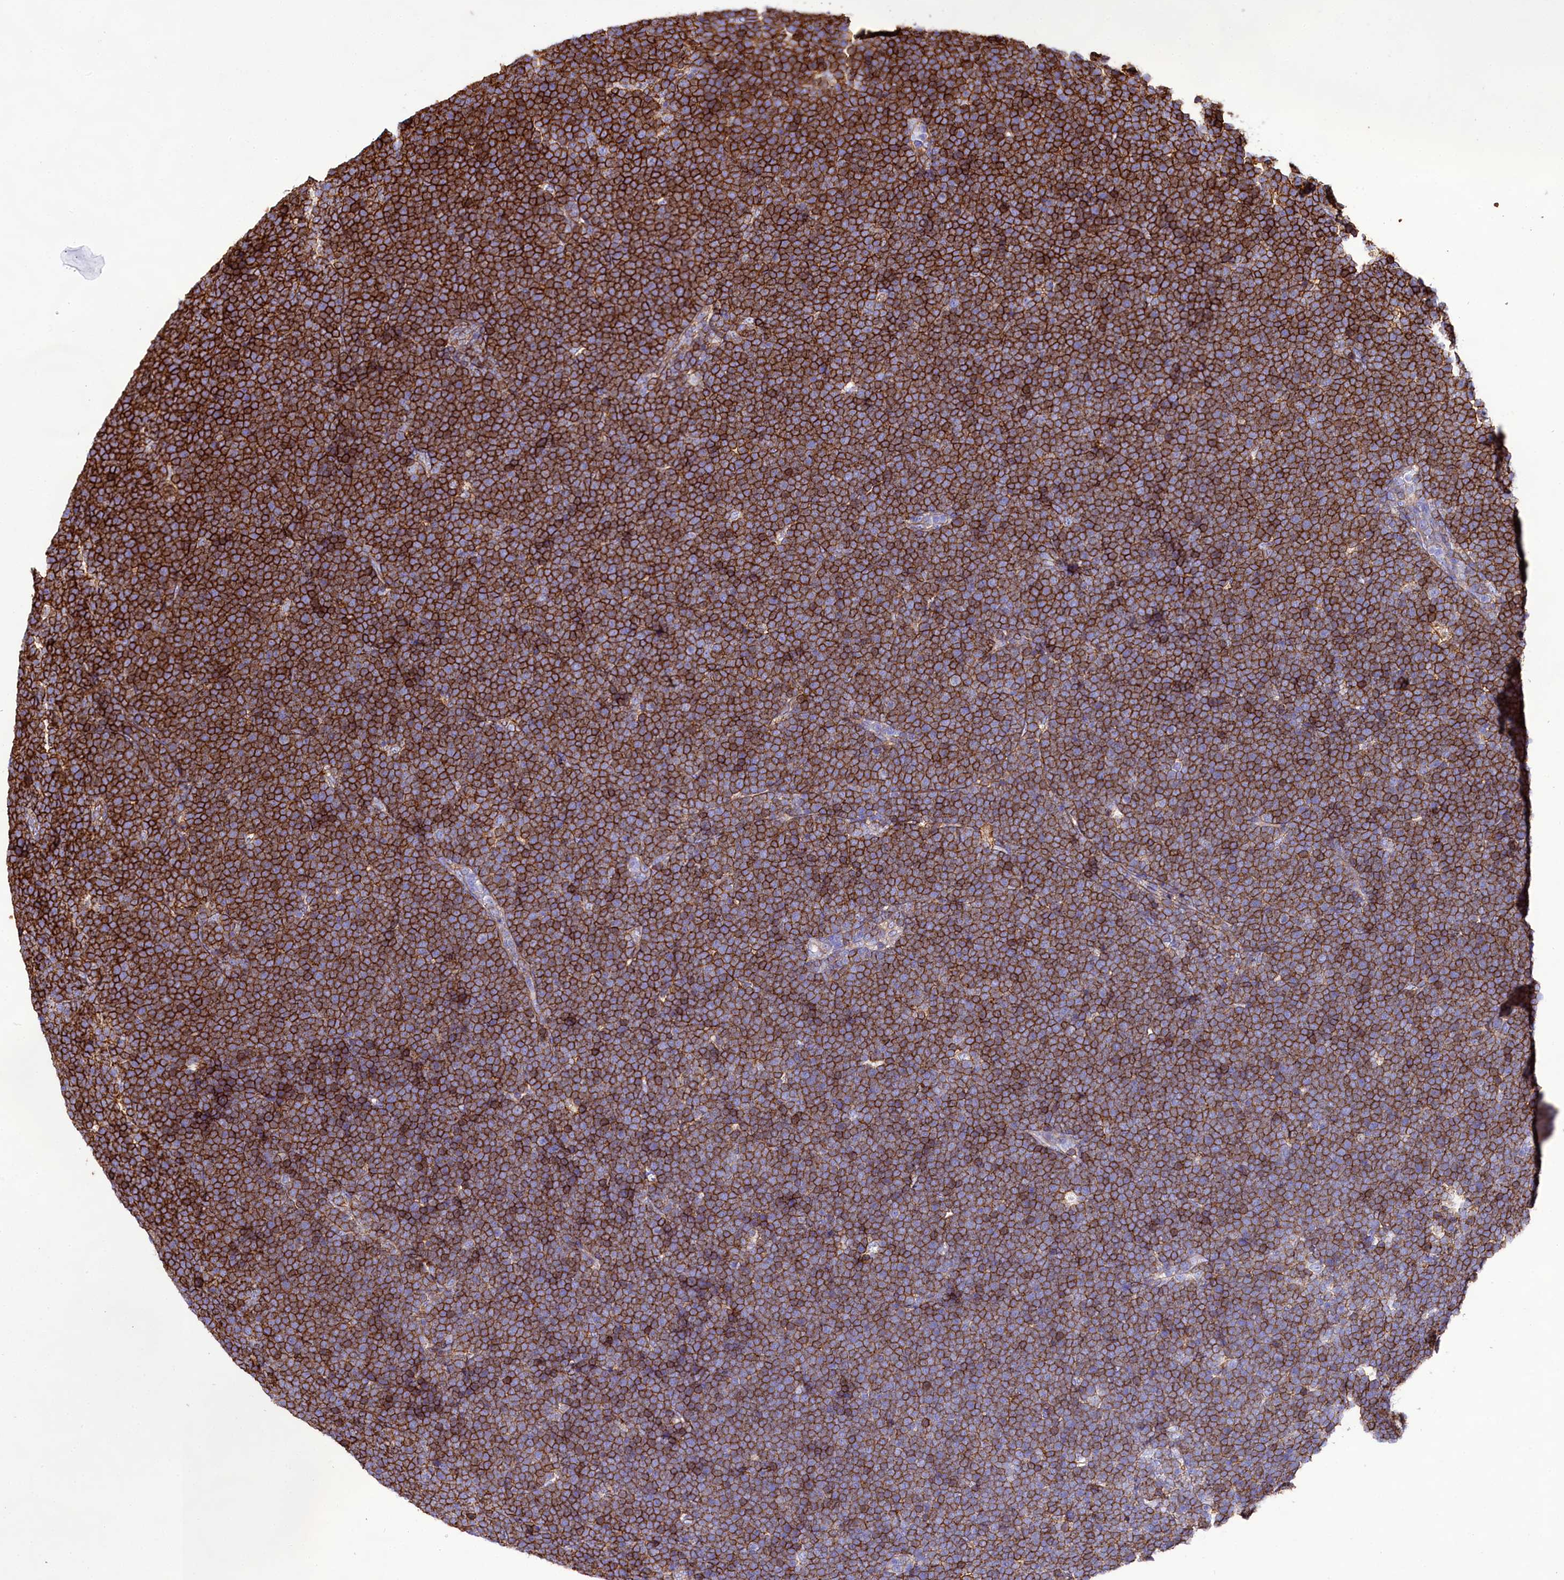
{"staining": {"intensity": "strong", "quantity": ">75%", "location": "cytoplasmic/membranous"}, "tissue": "lymphoma", "cell_type": "Tumor cells", "image_type": "cancer", "snomed": [{"axis": "morphology", "description": "Malignant lymphoma, non-Hodgkin's type, High grade"}, {"axis": "topography", "description": "Lymph node"}], "caption": "The photomicrograph exhibits immunohistochemical staining of lymphoma. There is strong cytoplasmic/membranous expression is seen in approximately >75% of tumor cells.", "gene": "CD99", "patient": {"sex": "male", "age": 13}}